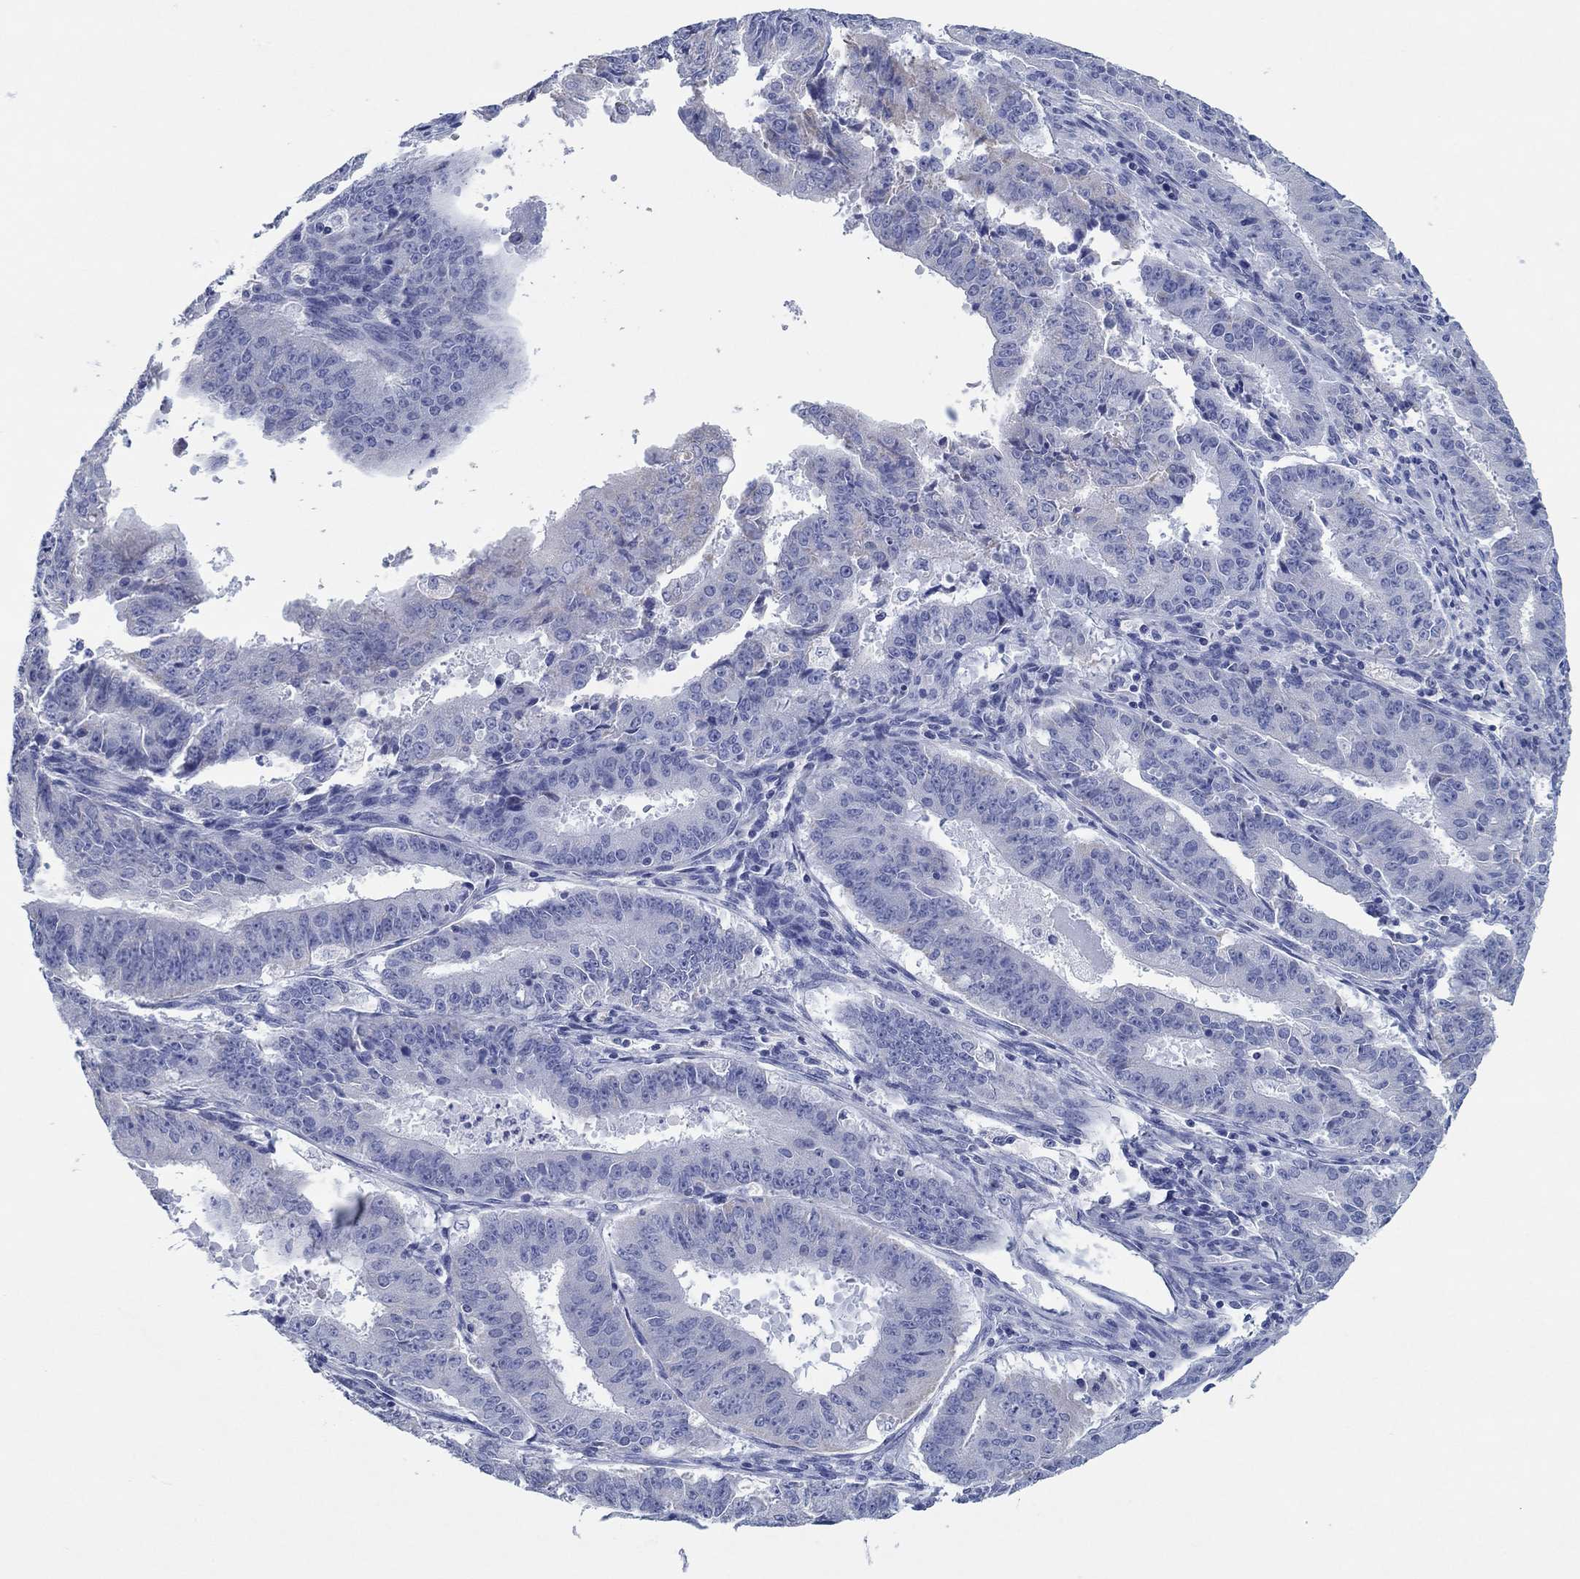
{"staining": {"intensity": "negative", "quantity": "none", "location": "none"}, "tissue": "ovarian cancer", "cell_type": "Tumor cells", "image_type": "cancer", "snomed": [{"axis": "morphology", "description": "Carcinoma, endometroid"}, {"axis": "topography", "description": "Ovary"}], "caption": "Tumor cells show no significant protein expression in ovarian endometroid carcinoma.", "gene": "HCRT", "patient": {"sex": "female", "age": 42}}